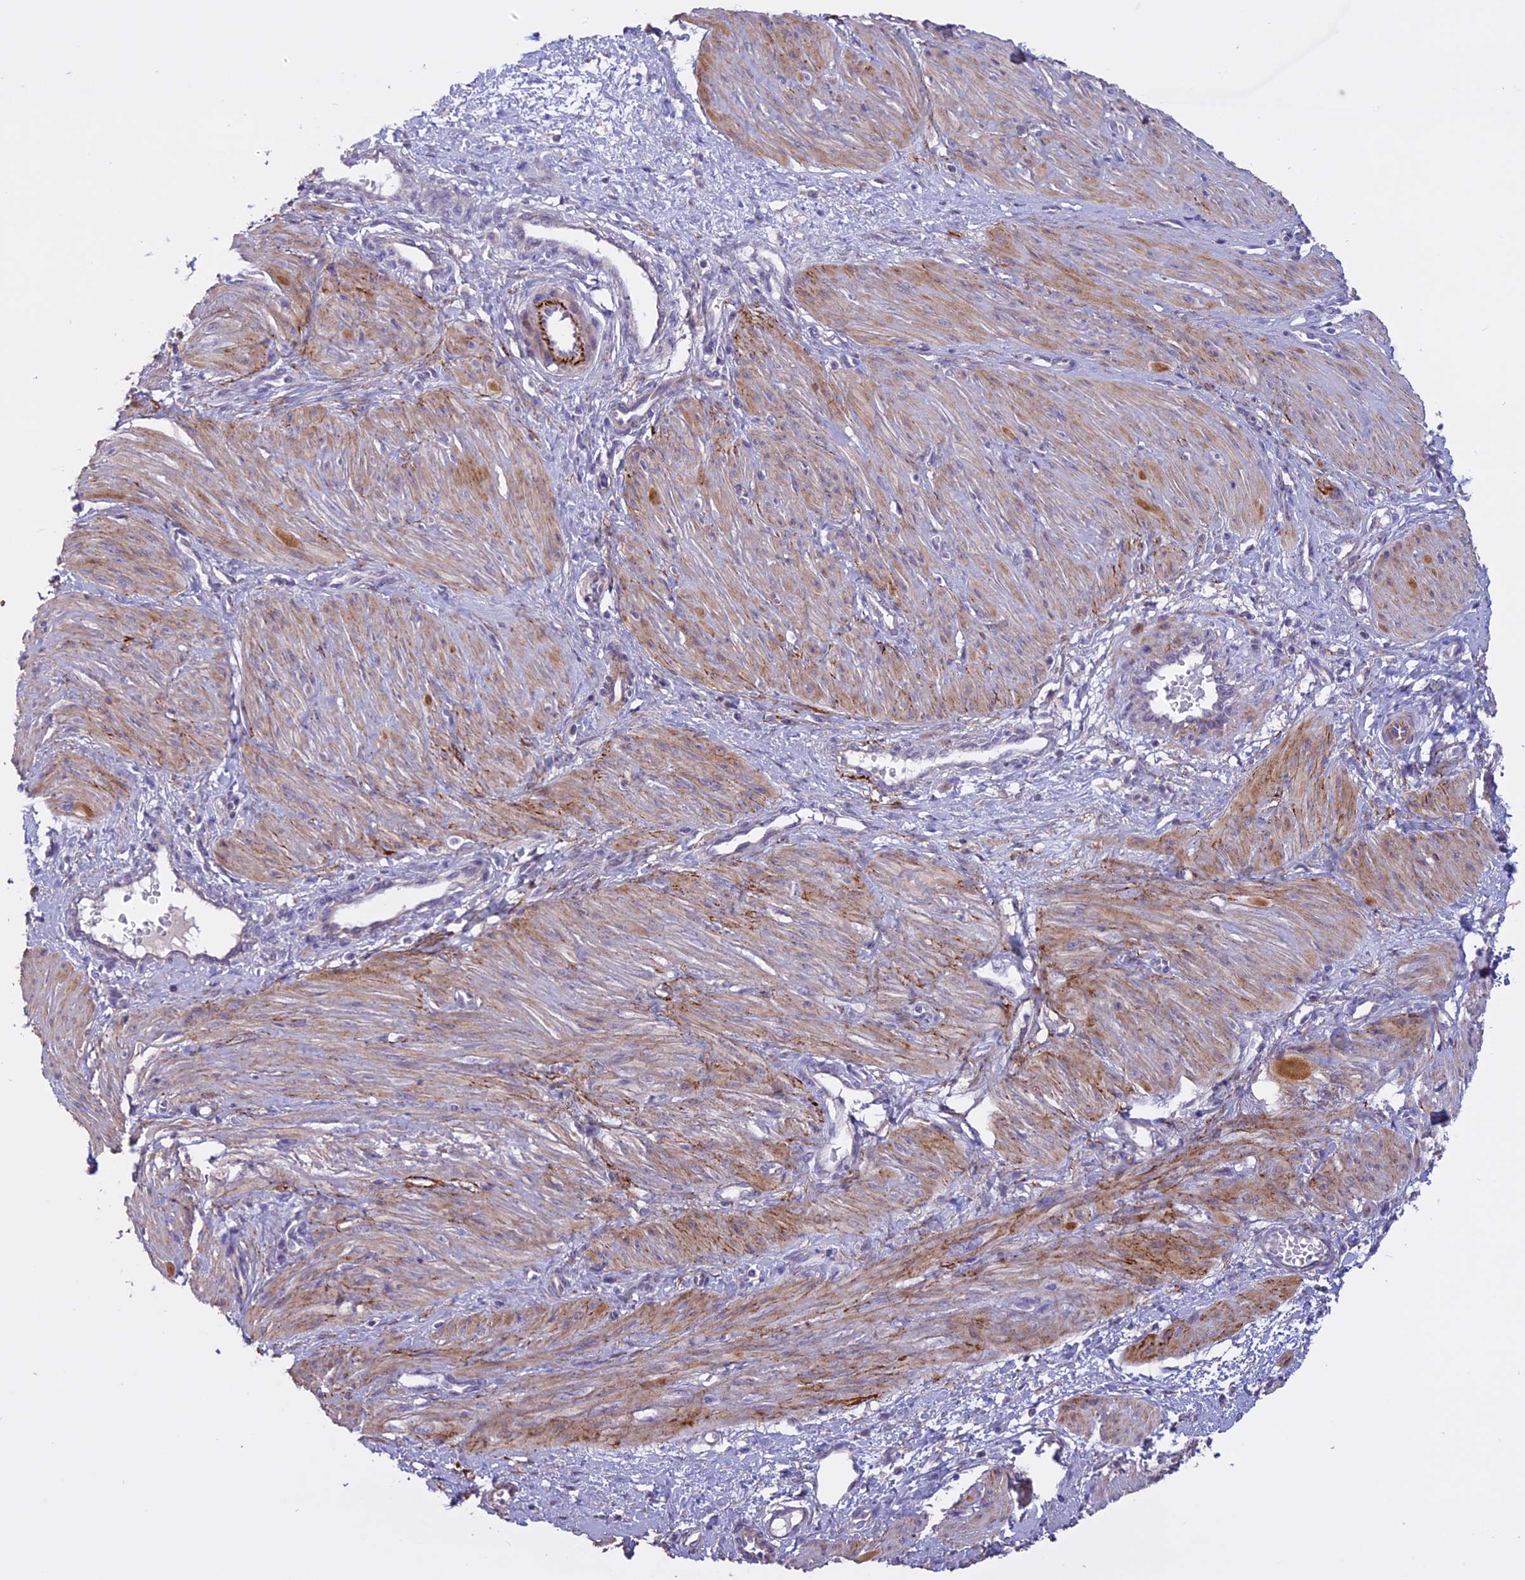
{"staining": {"intensity": "moderate", "quantity": ">75%", "location": "cytoplasmic/membranous"}, "tissue": "smooth muscle", "cell_type": "Smooth muscle cells", "image_type": "normal", "snomed": [{"axis": "morphology", "description": "Normal tissue, NOS"}, {"axis": "topography", "description": "Endometrium"}], "caption": "Moderate cytoplasmic/membranous protein positivity is seen in approximately >75% of smooth muscle cells in smooth muscle.", "gene": "SPHKAP", "patient": {"sex": "female", "age": 33}}